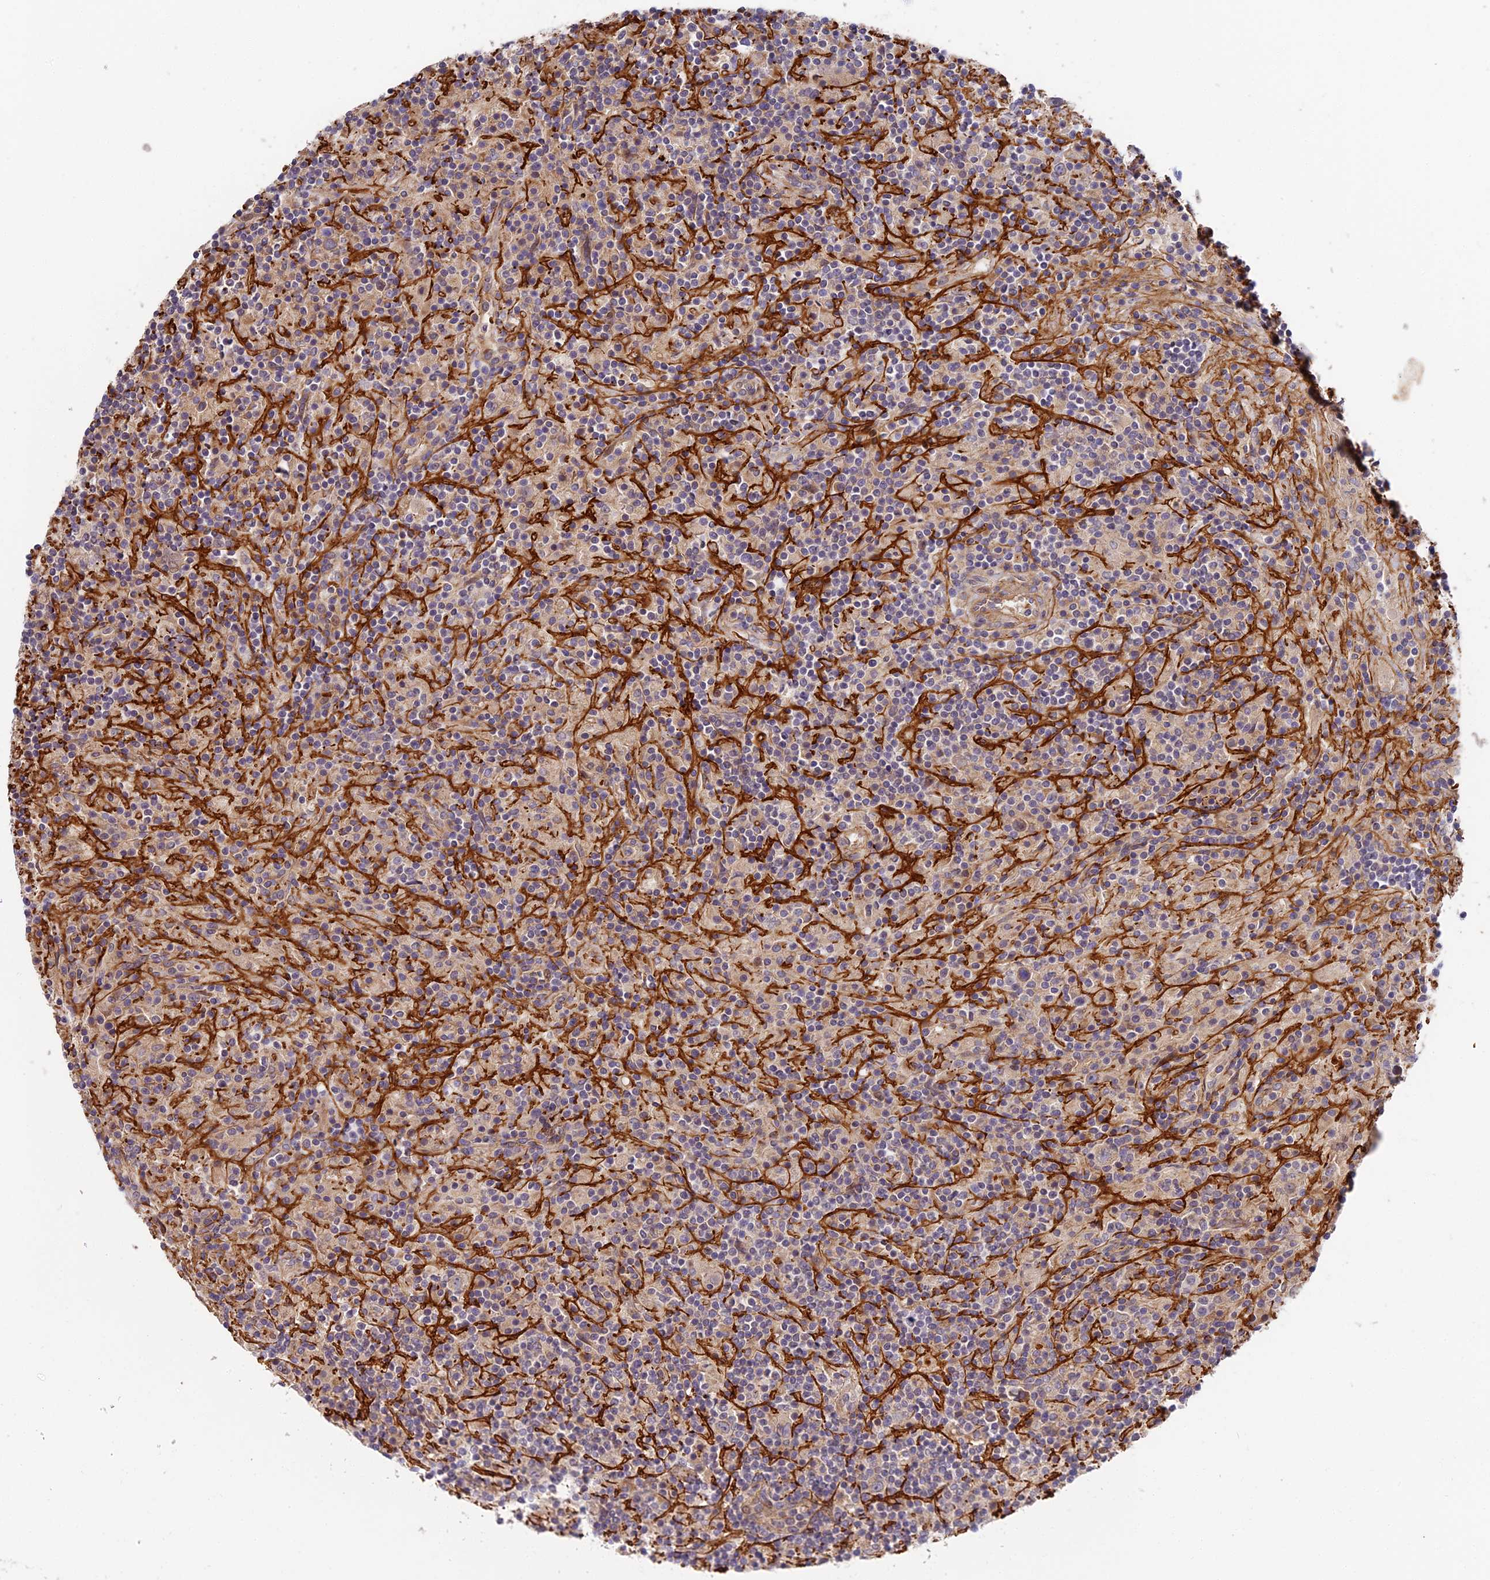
{"staining": {"intensity": "negative", "quantity": "none", "location": "none"}, "tissue": "lymphoma", "cell_type": "Tumor cells", "image_type": "cancer", "snomed": [{"axis": "morphology", "description": "Hodgkin's disease, NOS"}, {"axis": "topography", "description": "Lymph node"}], "caption": "Micrograph shows no significant protein expression in tumor cells of Hodgkin's disease.", "gene": "MISP3", "patient": {"sex": "male", "age": 70}}